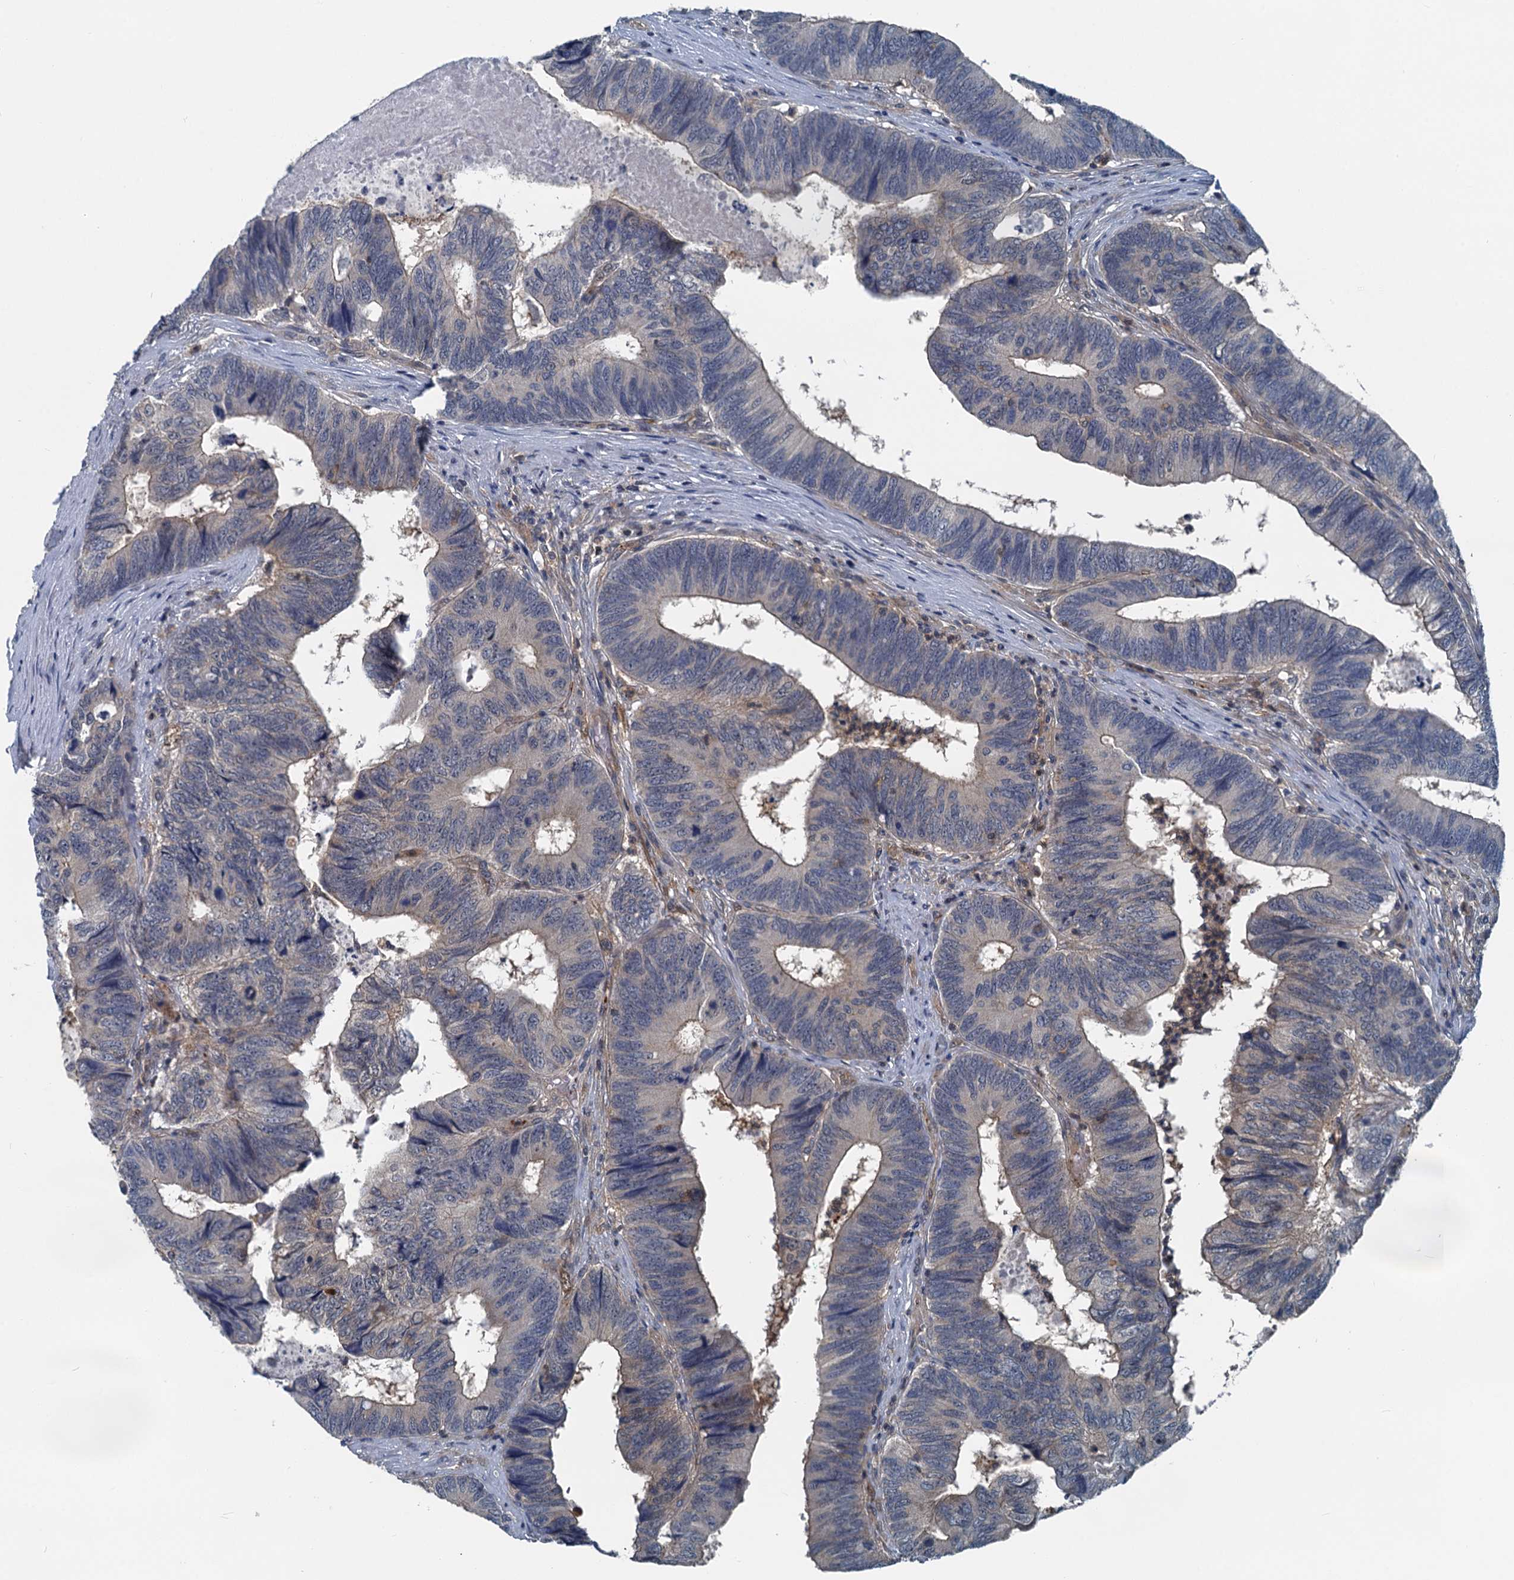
{"staining": {"intensity": "negative", "quantity": "none", "location": "none"}, "tissue": "colorectal cancer", "cell_type": "Tumor cells", "image_type": "cancer", "snomed": [{"axis": "morphology", "description": "Adenocarcinoma, NOS"}, {"axis": "topography", "description": "Colon"}], "caption": "Colorectal cancer was stained to show a protein in brown. There is no significant positivity in tumor cells. (DAB immunohistochemistry with hematoxylin counter stain).", "gene": "GCLM", "patient": {"sex": "female", "age": 67}}